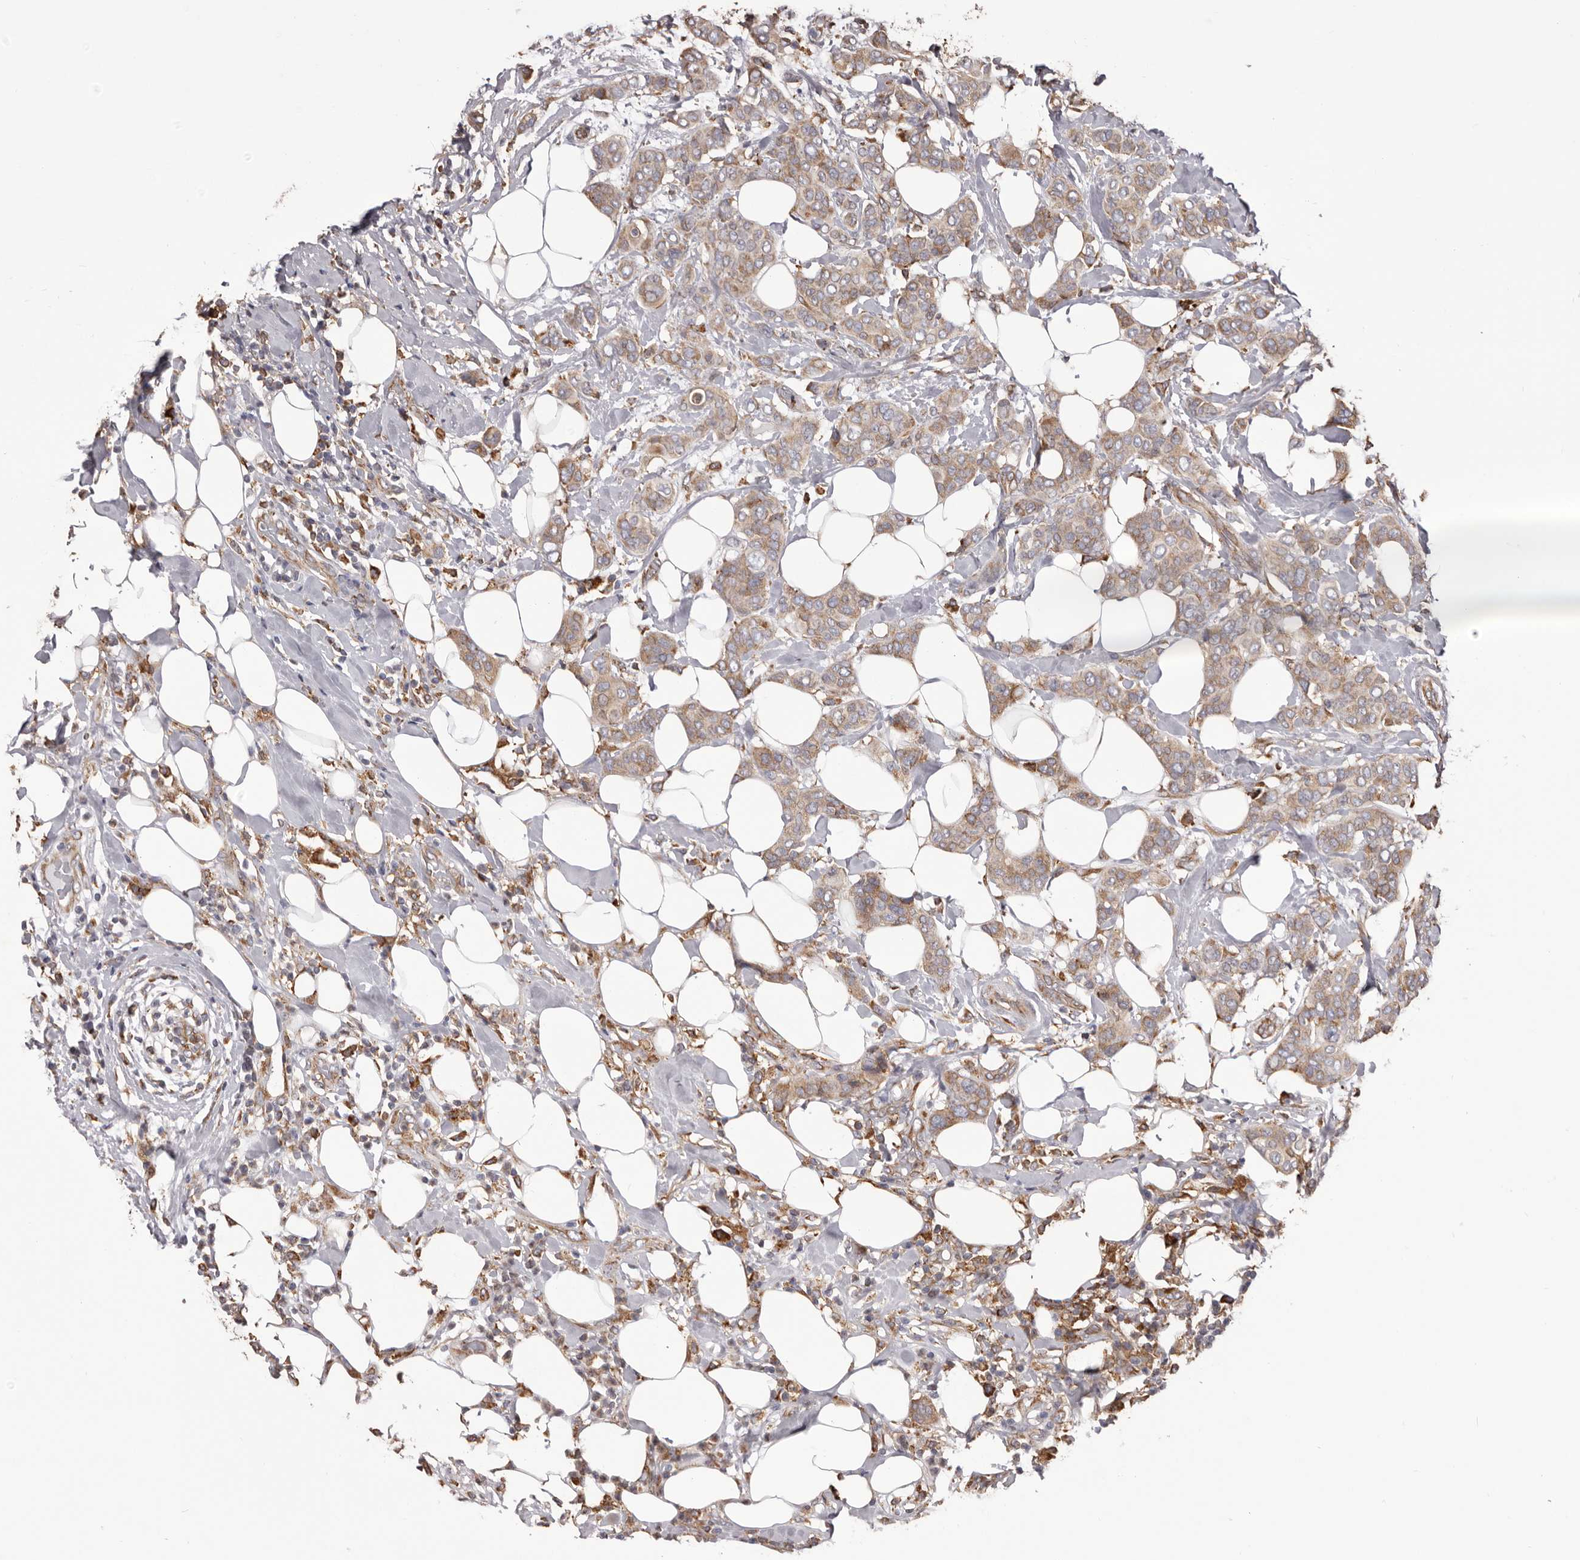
{"staining": {"intensity": "moderate", "quantity": ">75%", "location": "cytoplasmic/membranous"}, "tissue": "breast cancer", "cell_type": "Tumor cells", "image_type": "cancer", "snomed": [{"axis": "morphology", "description": "Lobular carcinoma"}, {"axis": "topography", "description": "Breast"}], "caption": "A histopathology image of human lobular carcinoma (breast) stained for a protein demonstrates moderate cytoplasmic/membranous brown staining in tumor cells. The staining was performed using DAB, with brown indicating positive protein expression. Nuclei are stained blue with hematoxylin.", "gene": "QRSL1", "patient": {"sex": "female", "age": 51}}